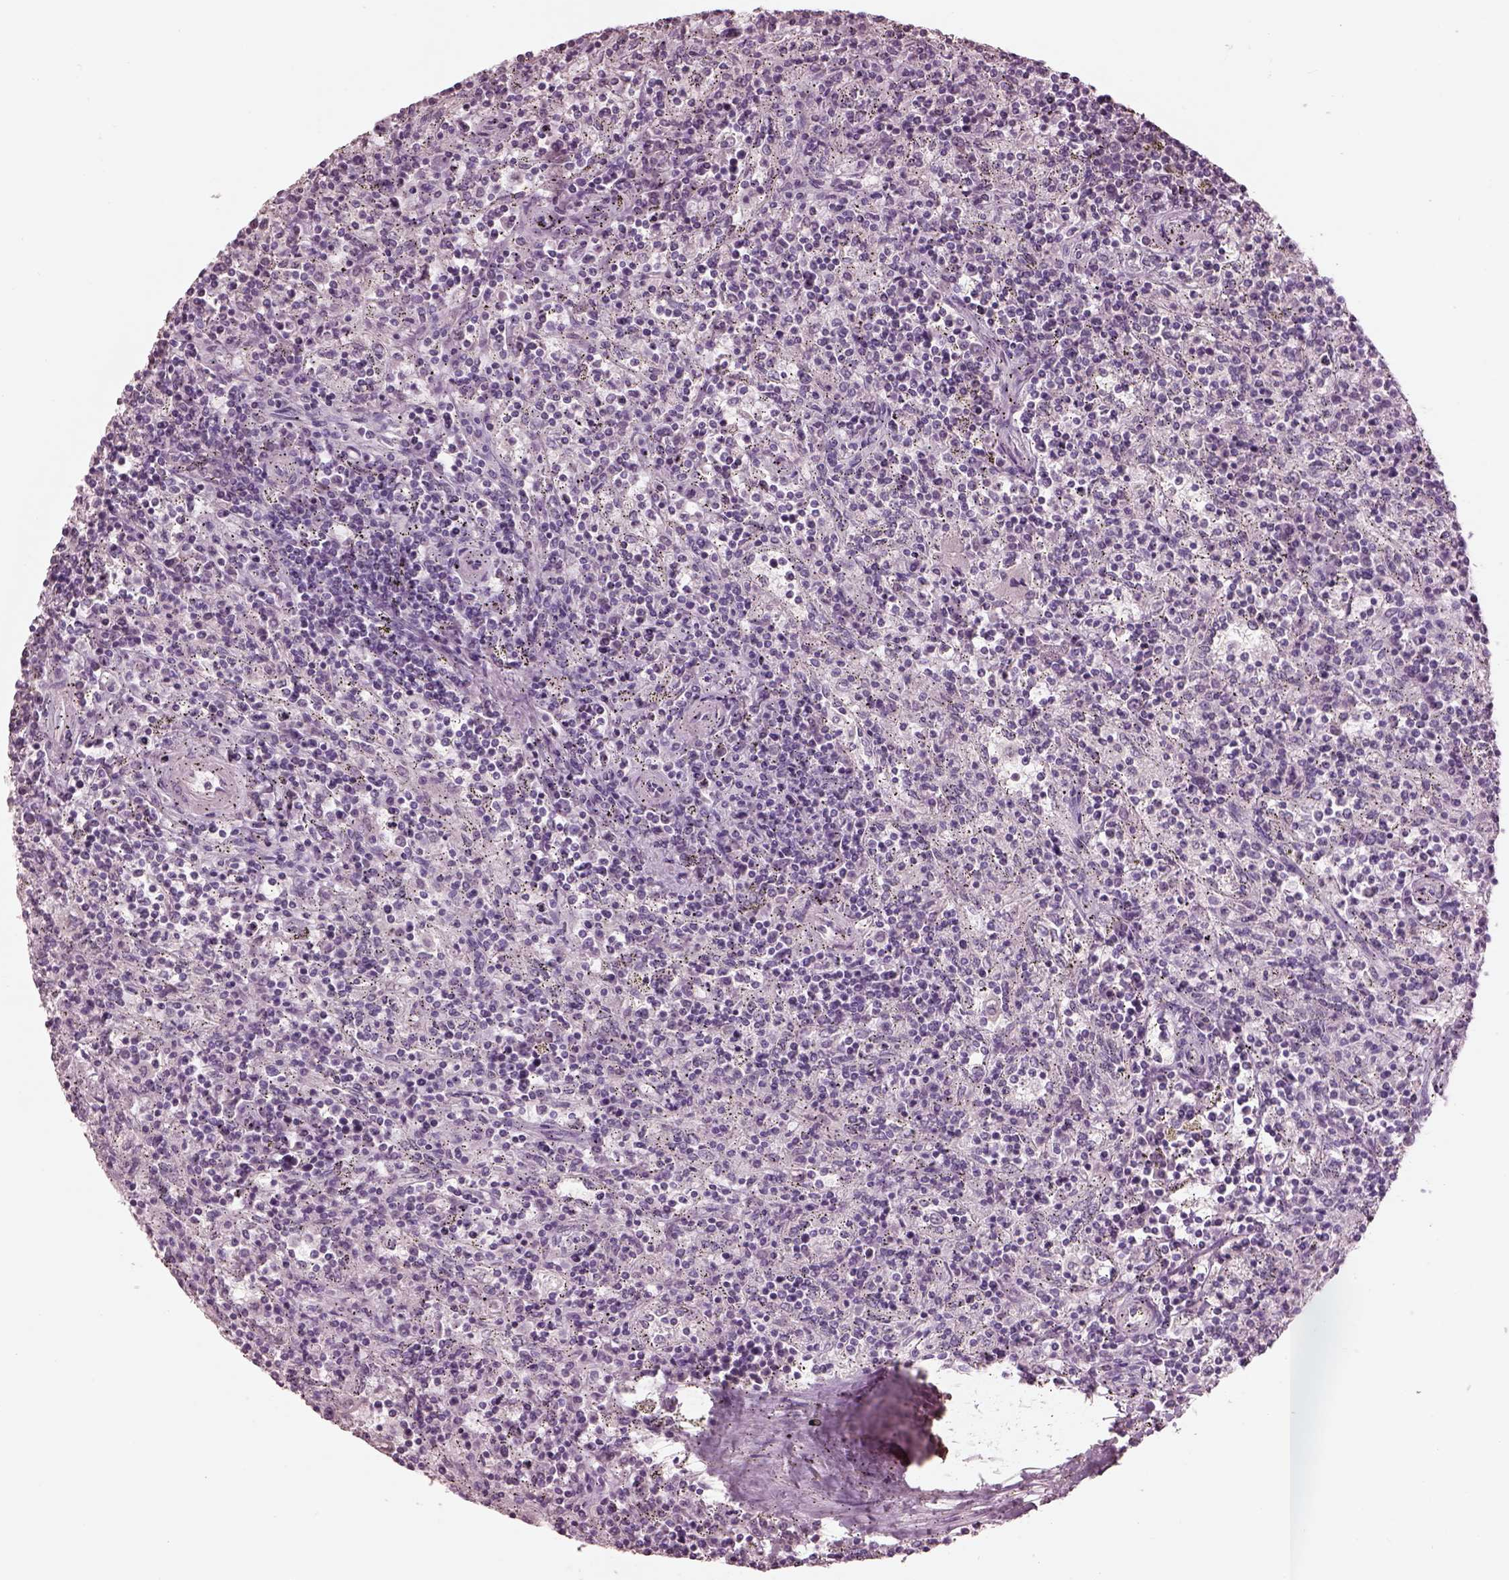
{"staining": {"intensity": "negative", "quantity": "none", "location": "none"}, "tissue": "lymphoma", "cell_type": "Tumor cells", "image_type": "cancer", "snomed": [{"axis": "morphology", "description": "Malignant lymphoma, non-Hodgkin's type, Low grade"}, {"axis": "topography", "description": "Spleen"}], "caption": "Tumor cells show no significant positivity in malignant lymphoma, non-Hodgkin's type (low-grade).", "gene": "GARIN4", "patient": {"sex": "male", "age": 62}}